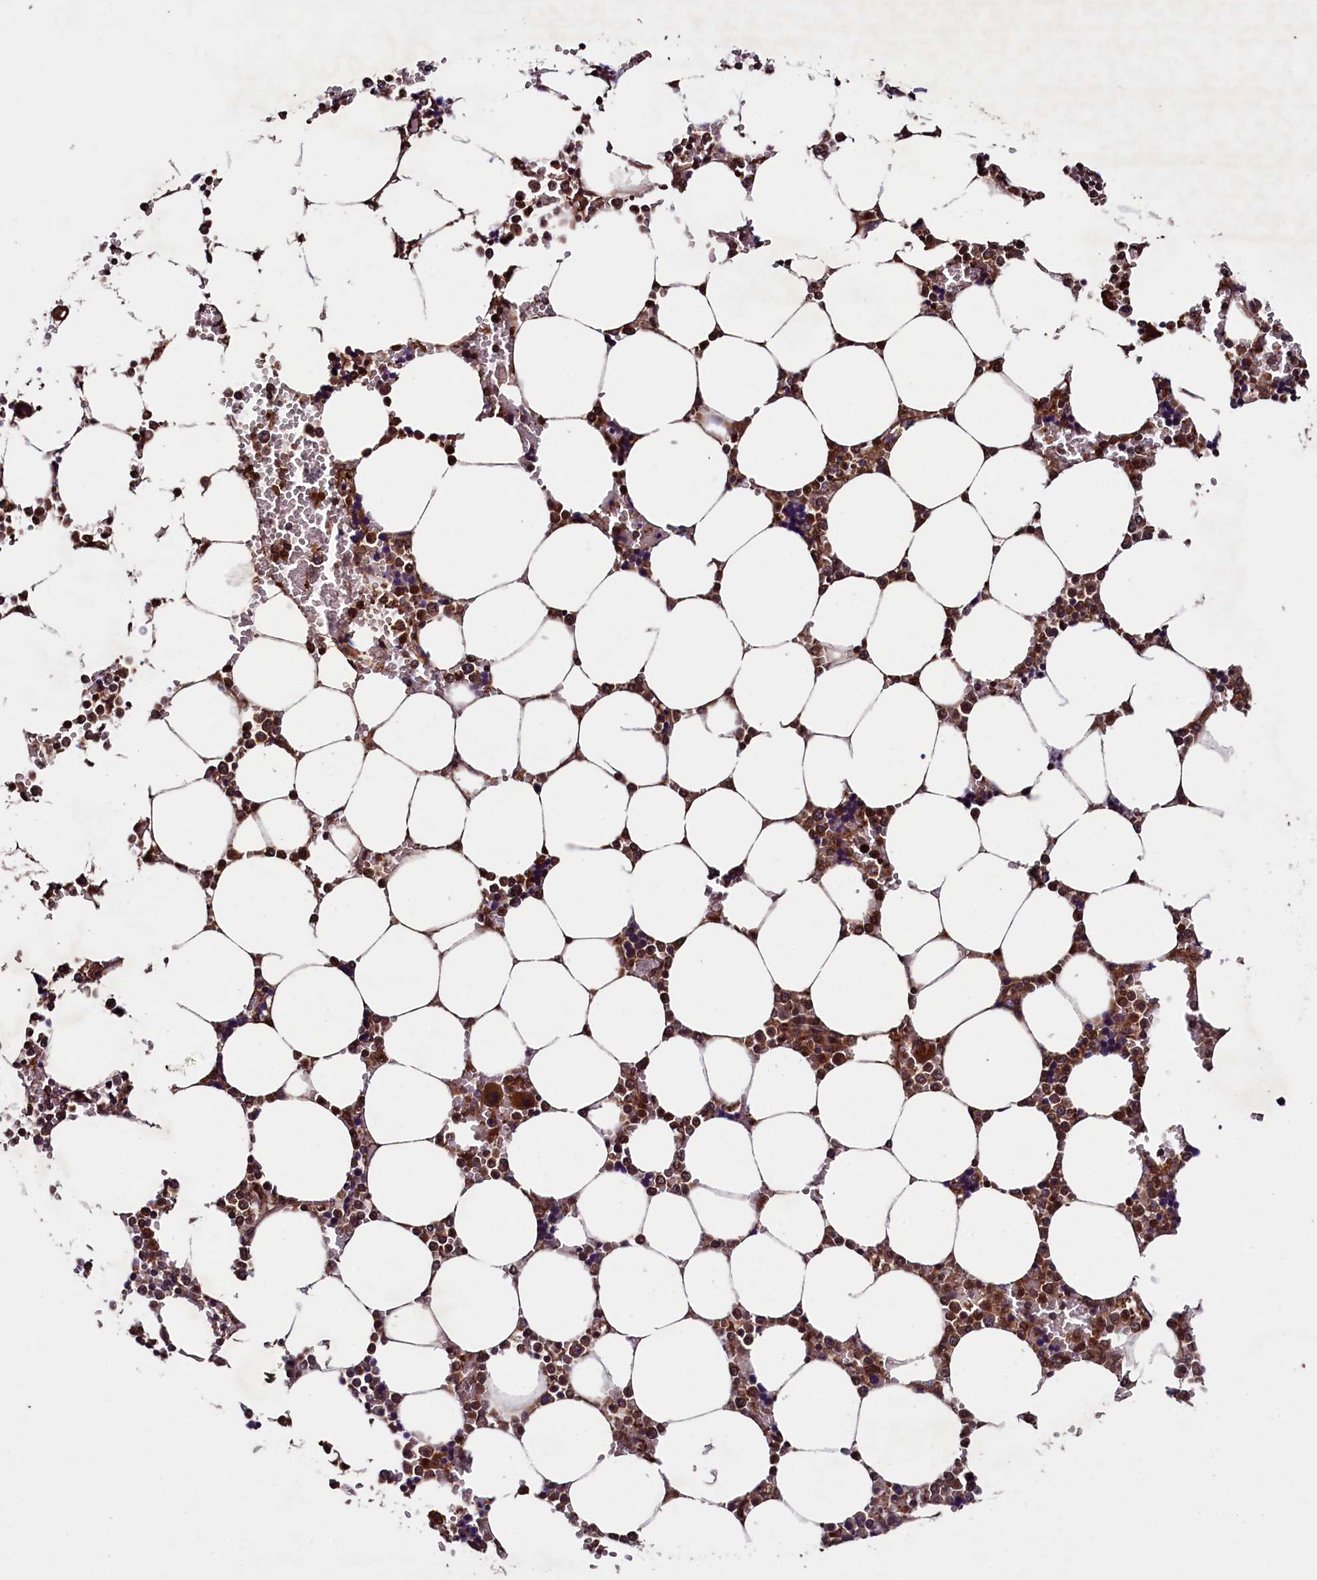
{"staining": {"intensity": "moderate", "quantity": ">75%", "location": "cytoplasmic/membranous"}, "tissue": "bone marrow", "cell_type": "Hematopoietic cells", "image_type": "normal", "snomed": [{"axis": "morphology", "description": "Normal tissue, NOS"}, {"axis": "topography", "description": "Bone marrow"}], "caption": "This is an image of immunohistochemistry (IHC) staining of normal bone marrow, which shows moderate expression in the cytoplasmic/membranous of hematopoietic cells.", "gene": "BLTP3B", "patient": {"sex": "male", "age": 64}}